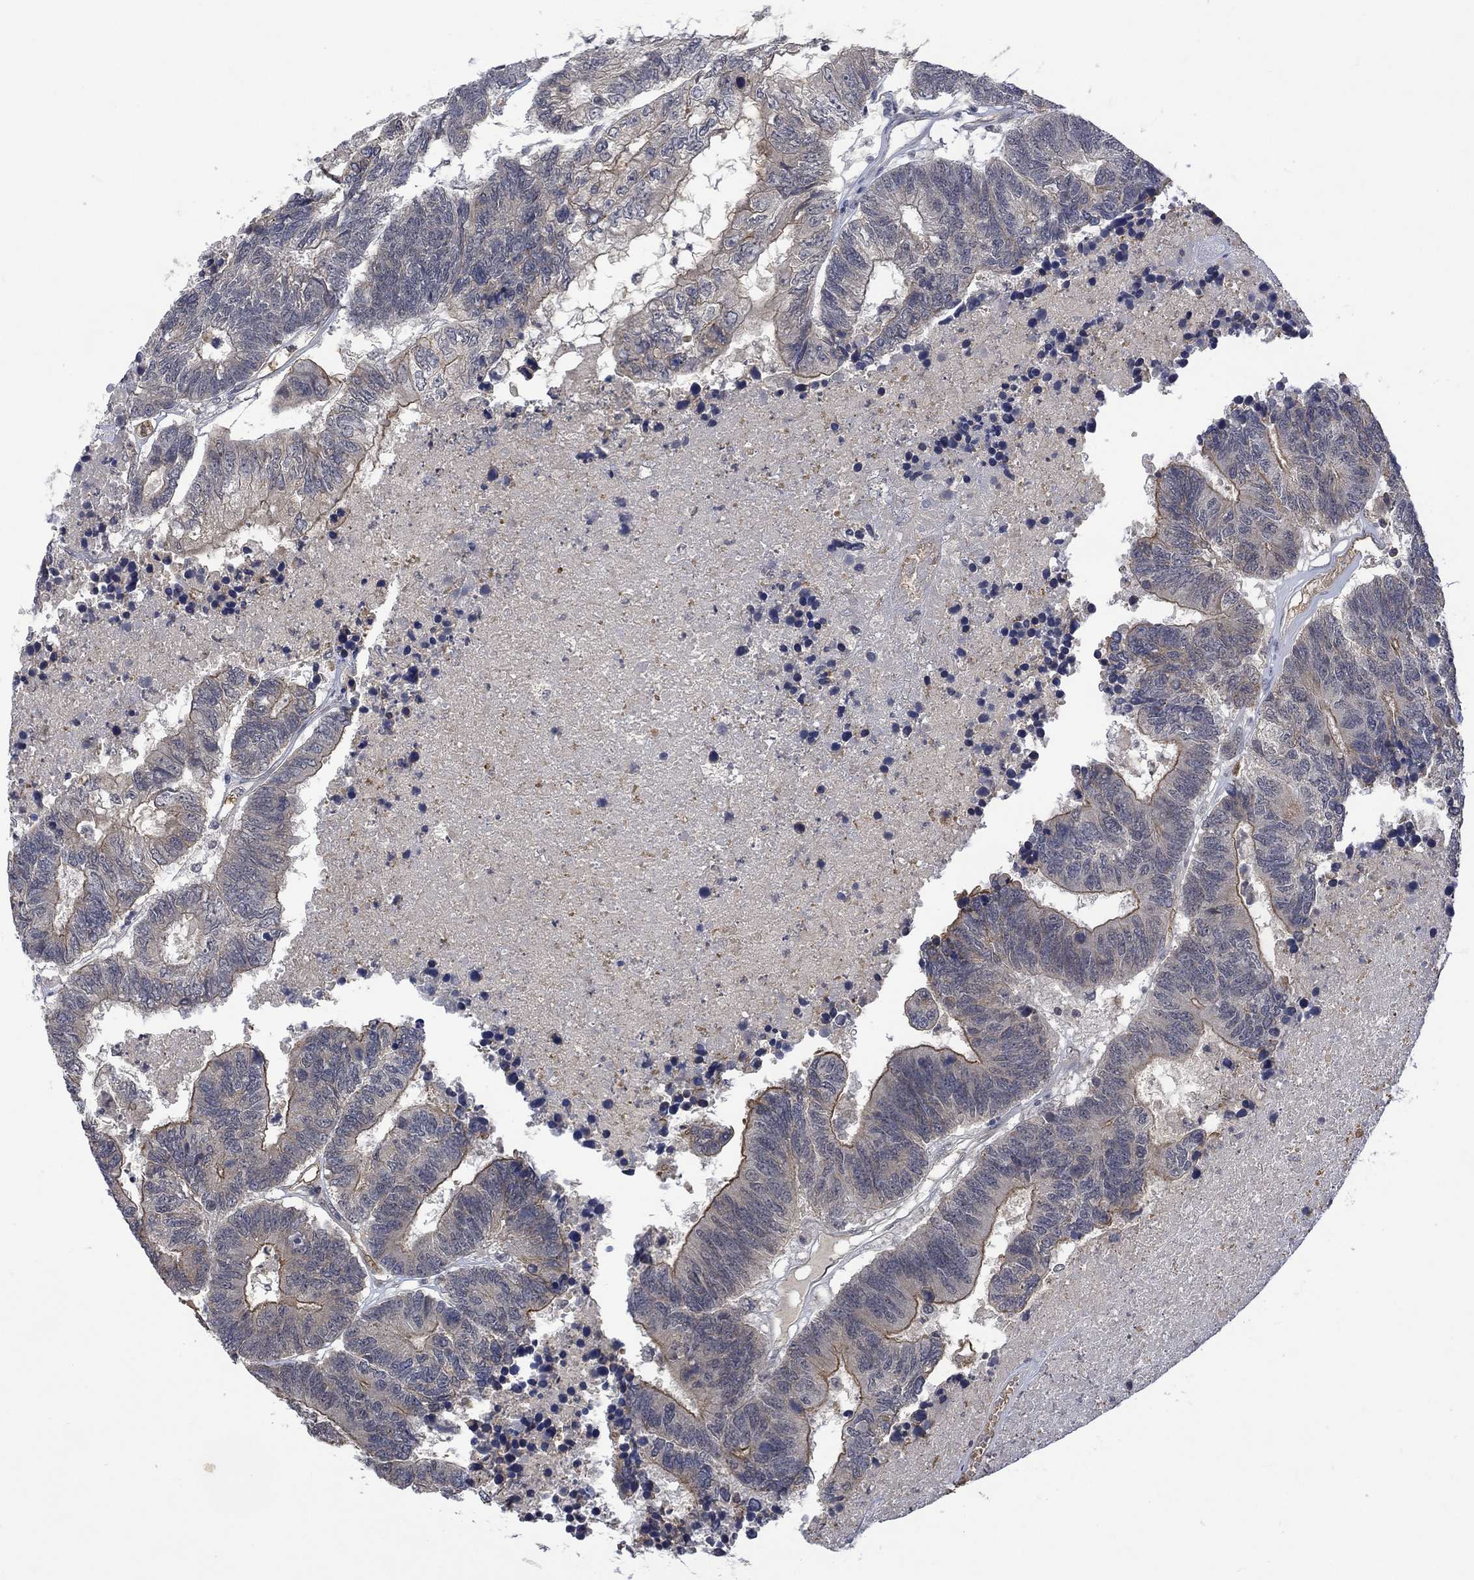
{"staining": {"intensity": "strong", "quantity": "25%-75%", "location": "cytoplasmic/membranous"}, "tissue": "colorectal cancer", "cell_type": "Tumor cells", "image_type": "cancer", "snomed": [{"axis": "morphology", "description": "Adenocarcinoma, NOS"}, {"axis": "topography", "description": "Colon"}], "caption": "DAB immunohistochemical staining of human colorectal cancer shows strong cytoplasmic/membranous protein positivity in approximately 25%-75% of tumor cells.", "gene": "GRIN2D", "patient": {"sex": "female", "age": 48}}